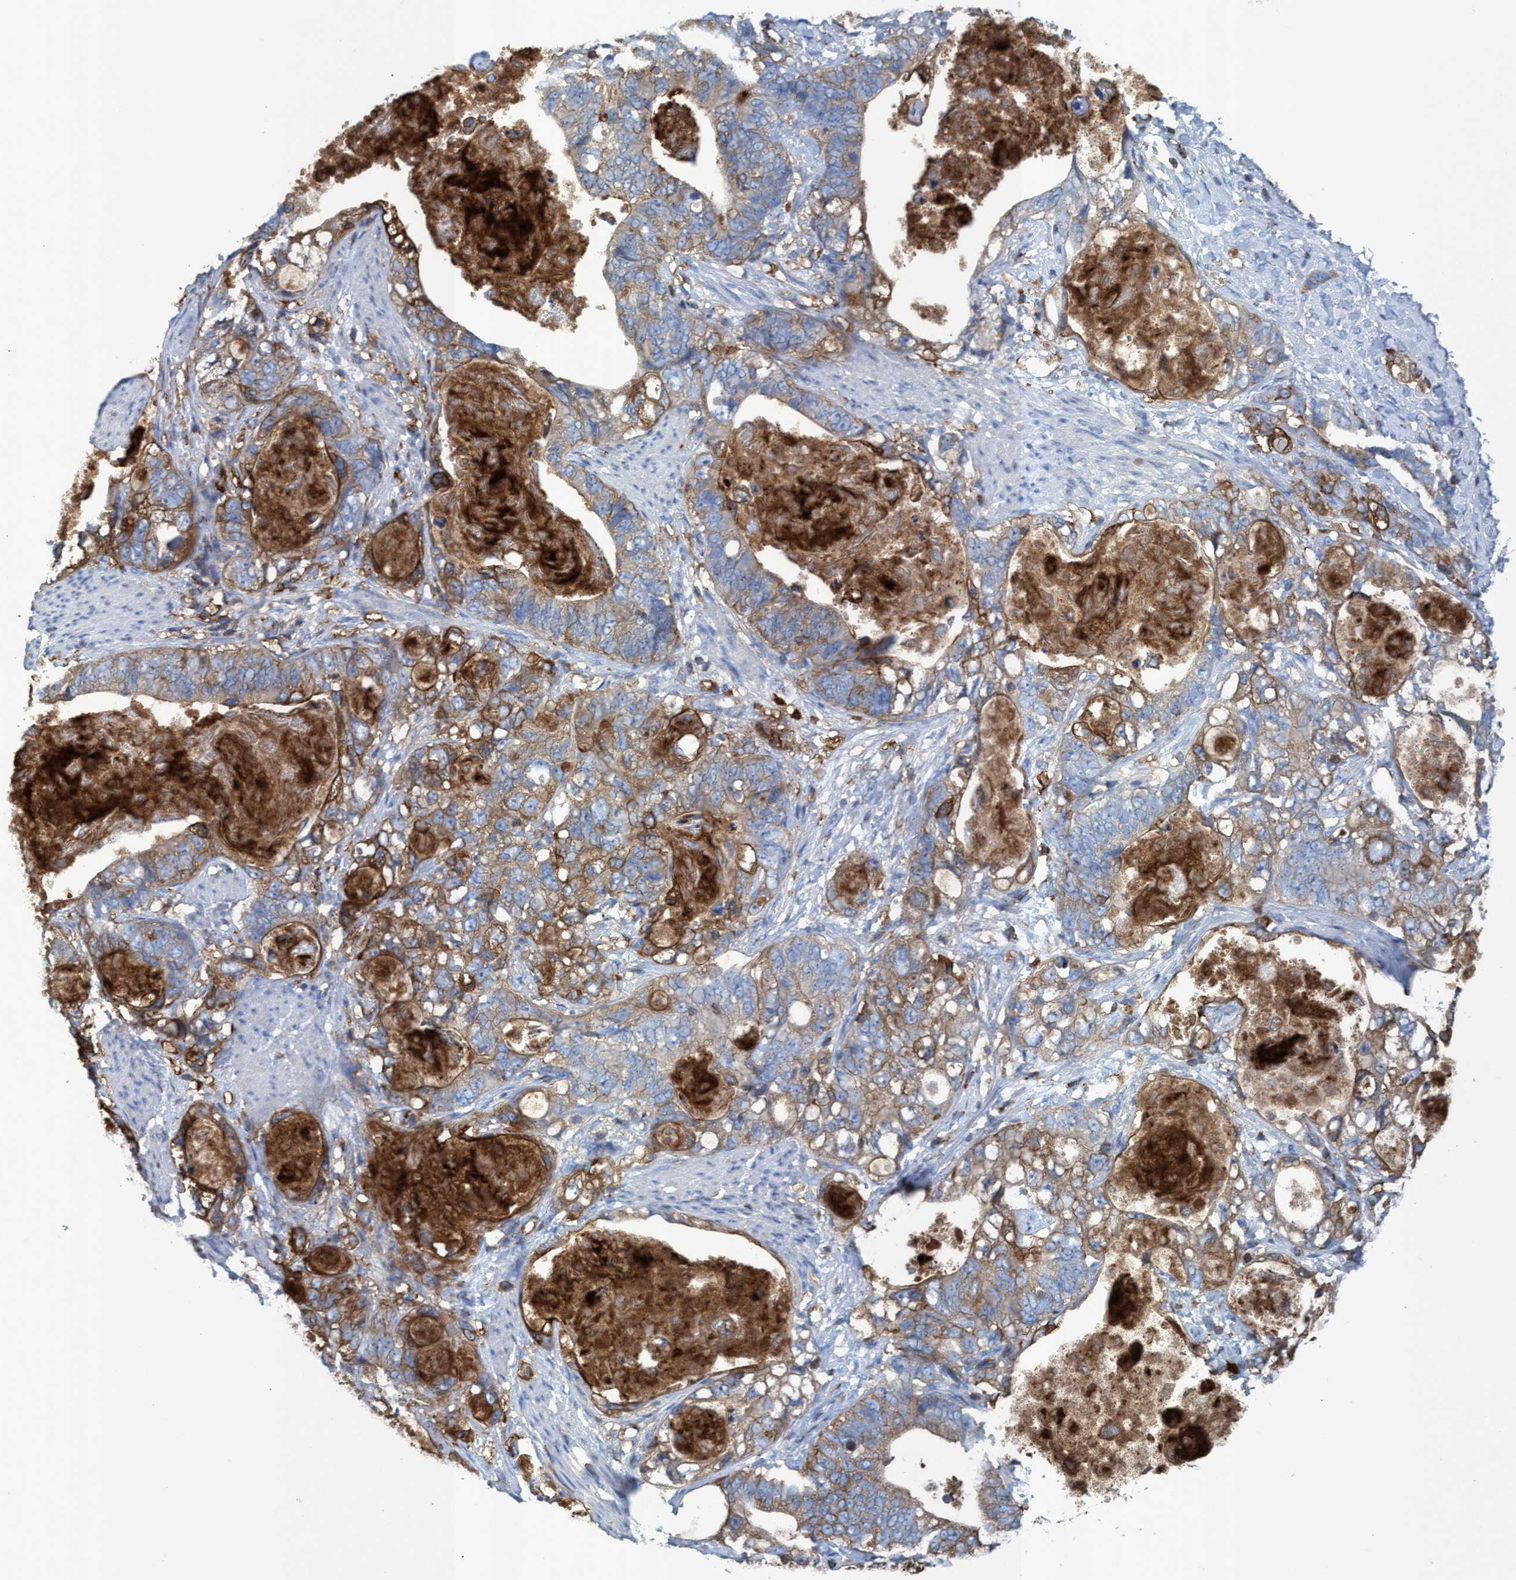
{"staining": {"intensity": "moderate", "quantity": ">75%", "location": "cytoplasmic/membranous"}, "tissue": "stomach cancer", "cell_type": "Tumor cells", "image_type": "cancer", "snomed": [{"axis": "morphology", "description": "Normal tissue, NOS"}, {"axis": "morphology", "description": "Adenocarcinoma, NOS"}, {"axis": "topography", "description": "Stomach"}], "caption": "The histopathology image shows staining of stomach adenocarcinoma, revealing moderate cytoplasmic/membranous protein positivity (brown color) within tumor cells. (DAB = brown stain, brightfield microscopy at high magnification).", "gene": "EZR", "patient": {"sex": "female", "age": 89}}